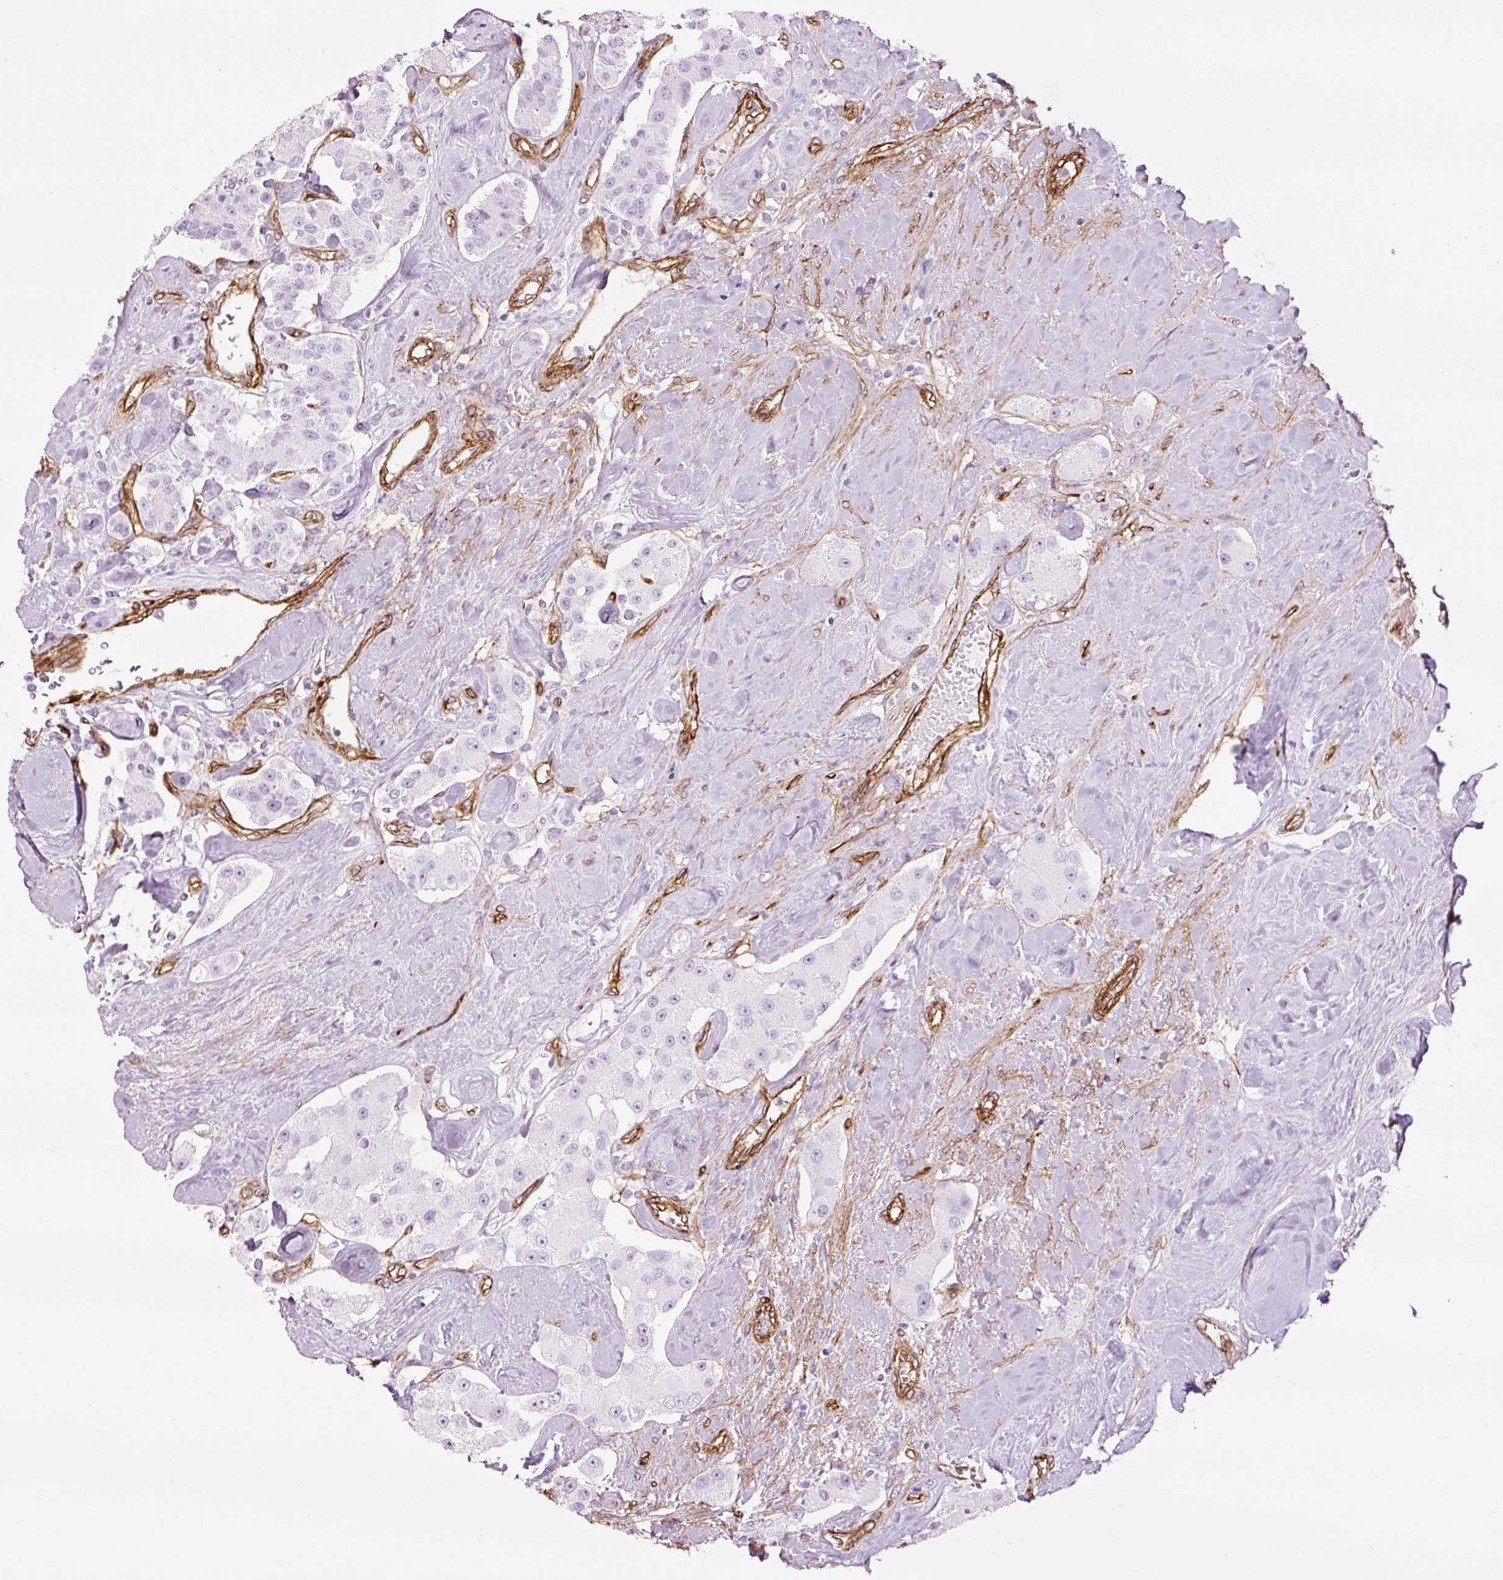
{"staining": {"intensity": "negative", "quantity": "none", "location": "none"}, "tissue": "carcinoid", "cell_type": "Tumor cells", "image_type": "cancer", "snomed": [{"axis": "morphology", "description": "Carcinoid, malignant, NOS"}, {"axis": "topography", "description": "Pancreas"}], "caption": "Human carcinoid stained for a protein using immunohistochemistry exhibits no positivity in tumor cells.", "gene": "CAV1", "patient": {"sex": "male", "age": 41}}